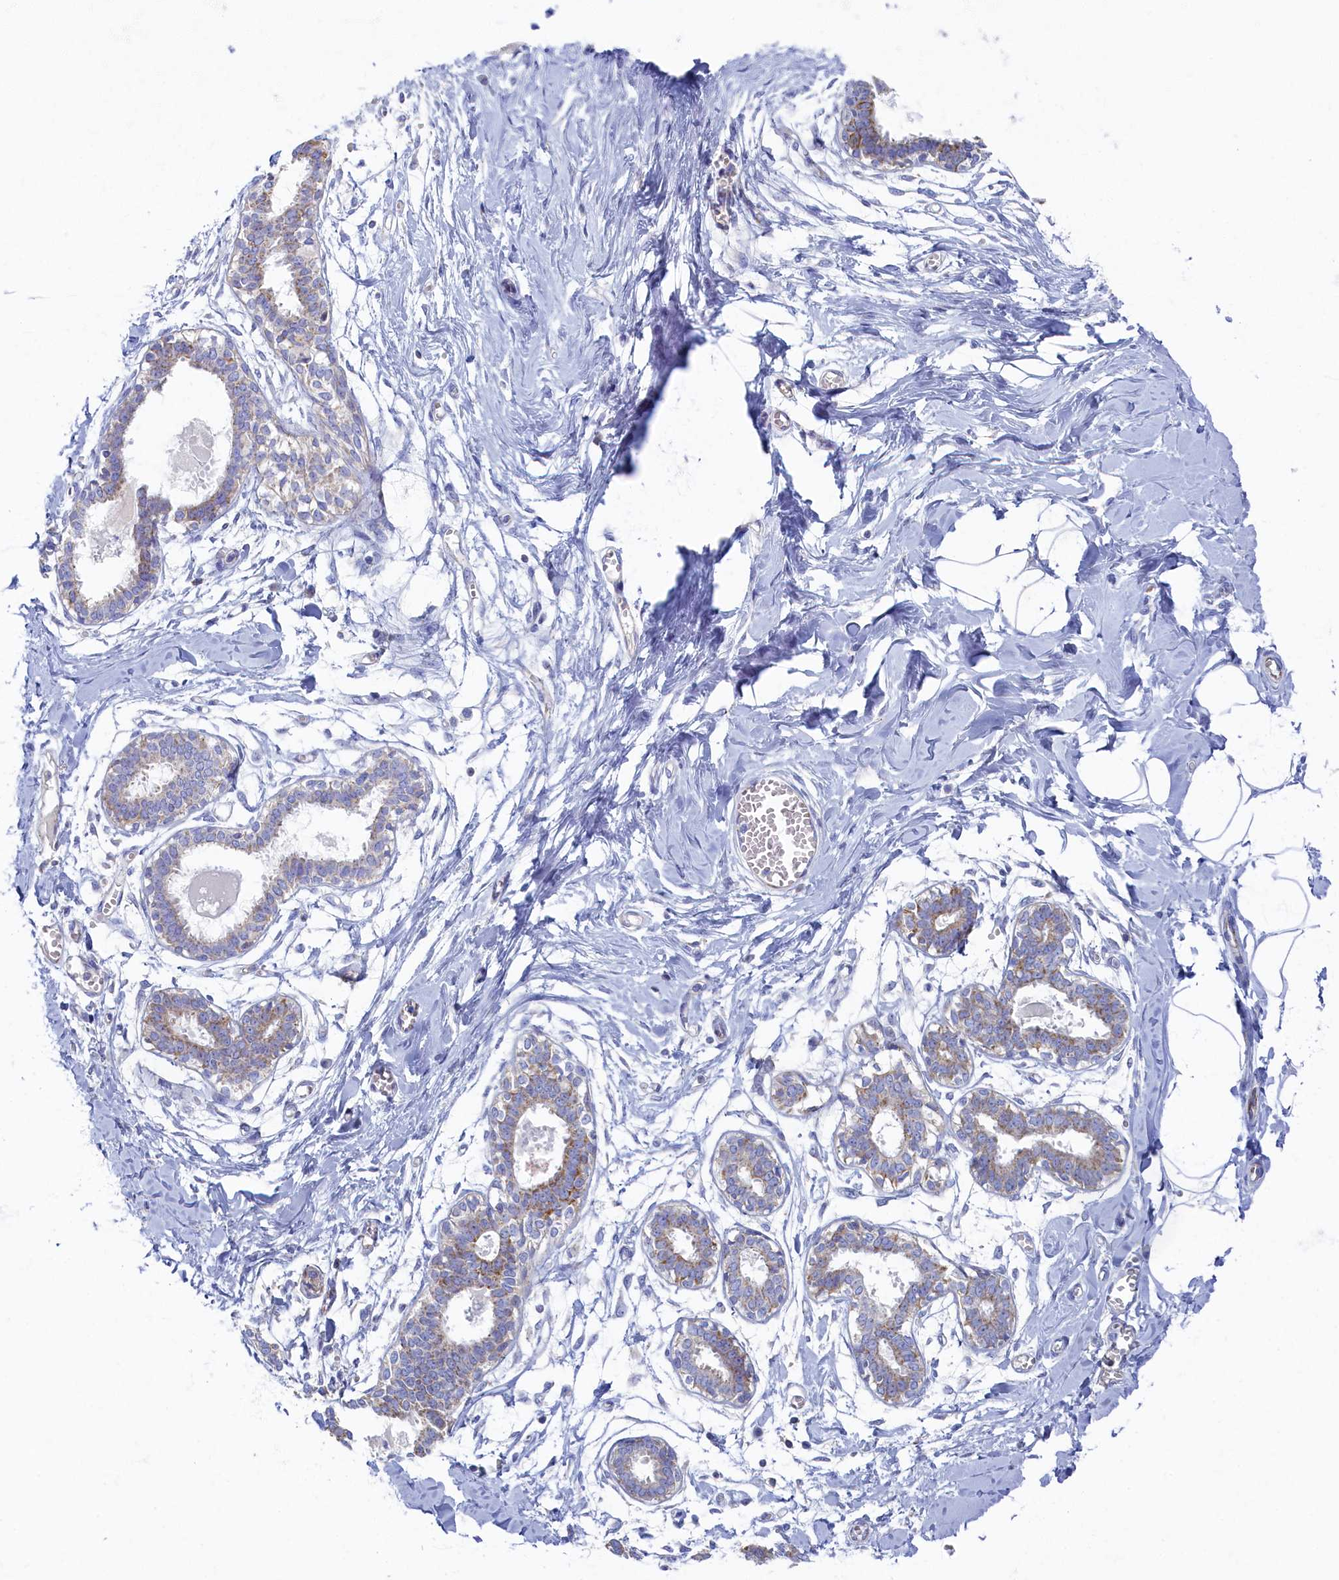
{"staining": {"intensity": "negative", "quantity": "none", "location": "none"}, "tissue": "breast", "cell_type": "Adipocytes", "image_type": "normal", "snomed": [{"axis": "morphology", "description": "Normal tissue, NOS"}, {"axis": "topography", "description": "Breast"}], "caption": "Histopathology image shows no protein expression in adipocytes of normal breast.", "gene": "OCIAD2", "patient": {"sex": "female", "age": 27}}